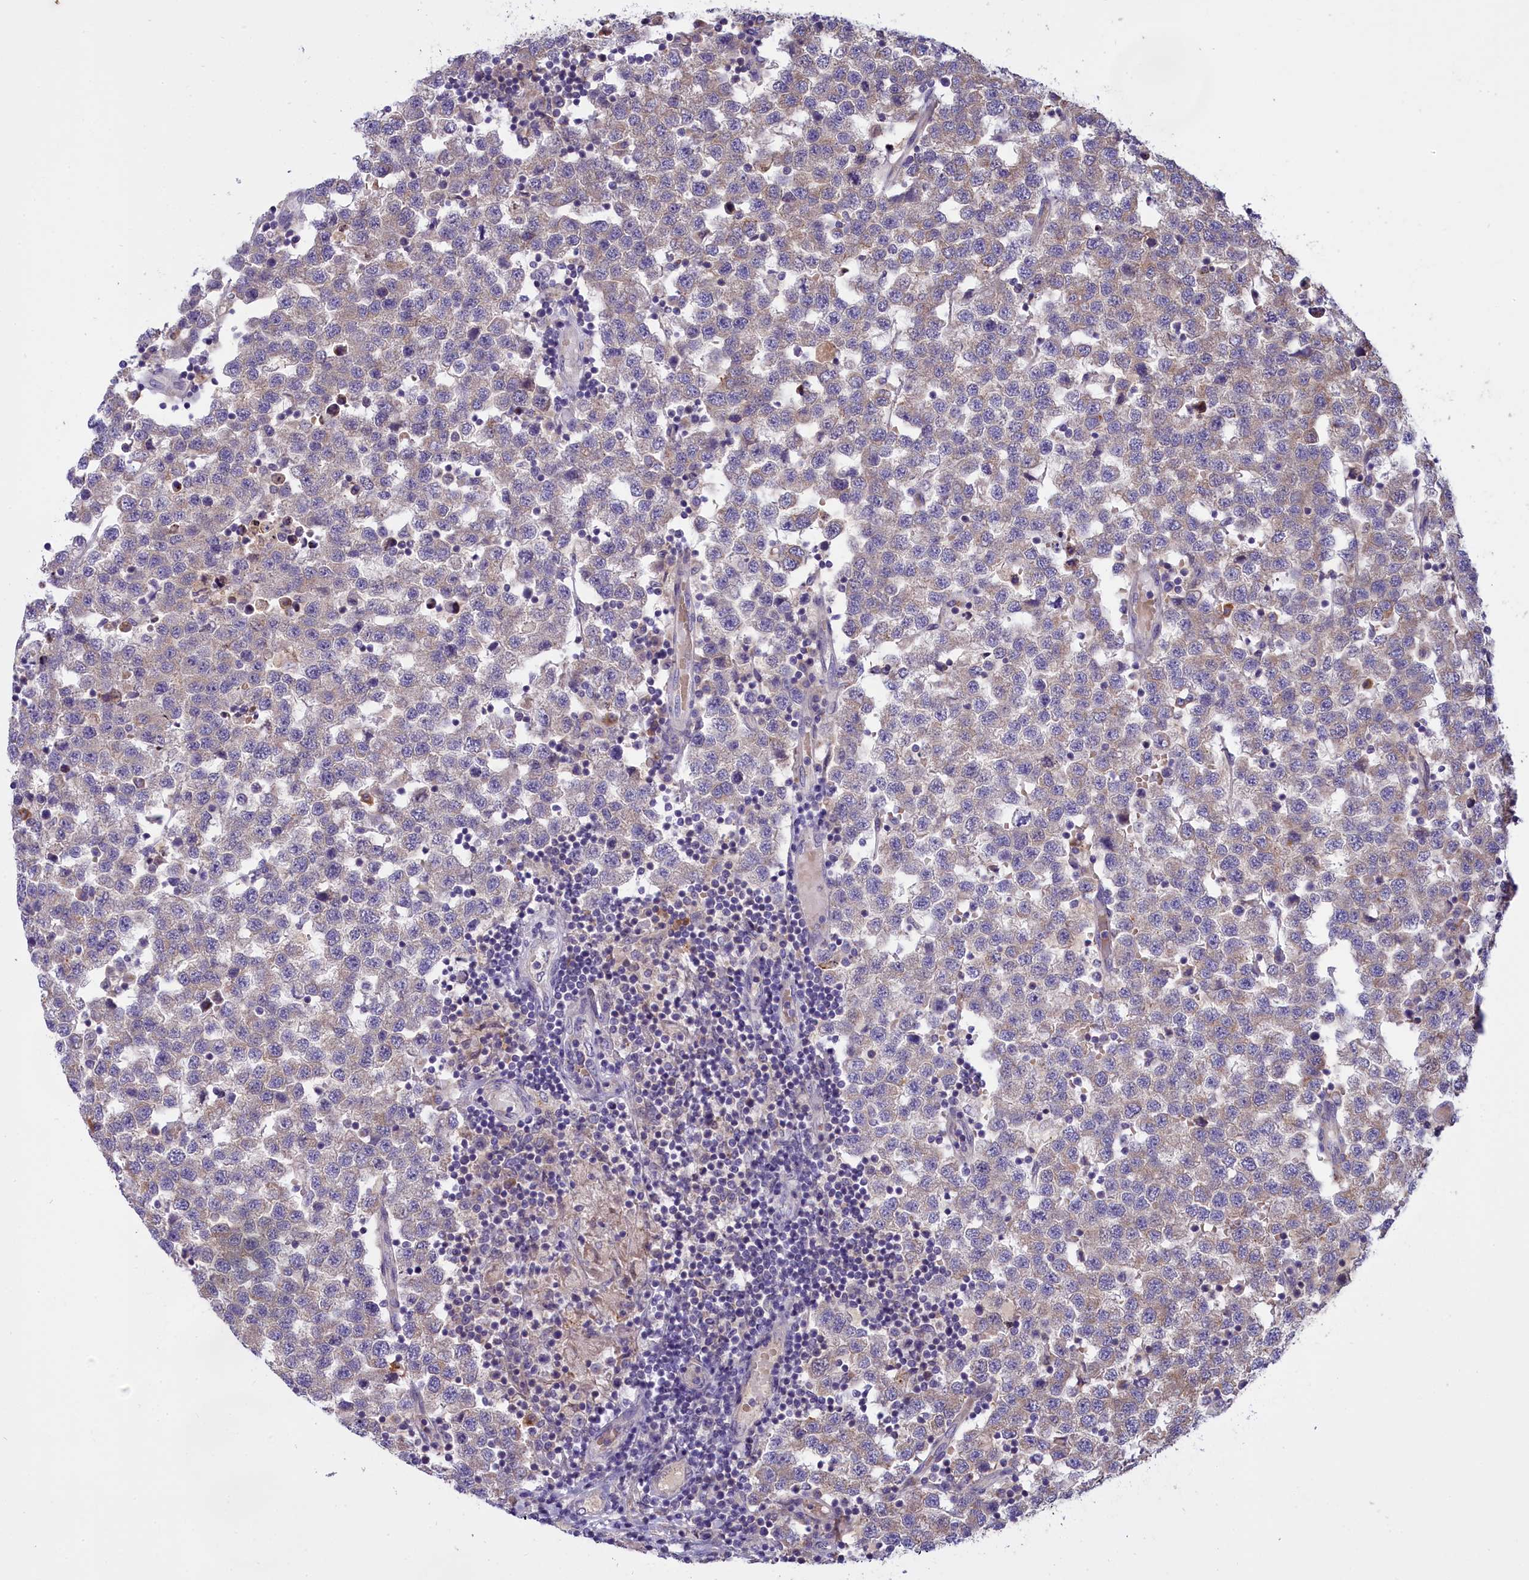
{"staining": {"intensity": "weak", "quantity": "<25%", "location": "cytoplasmic/membranous"}, "tissue": "testis cancer", "cell_type": "Tumor cells", "image_type": "cancer", "snomed": [{"axis": "morphology", "description": "Seminoma, NOS"}, {"axis": "topography", "description": "Testis"}], "caption": "This is a photomicrograph of immunohistochemistry (IHC) staining of testis cancer, which shows no expression in tumor cells.", "gene": "MEMO1", "patient": {"sex": "male", "age": 34}}